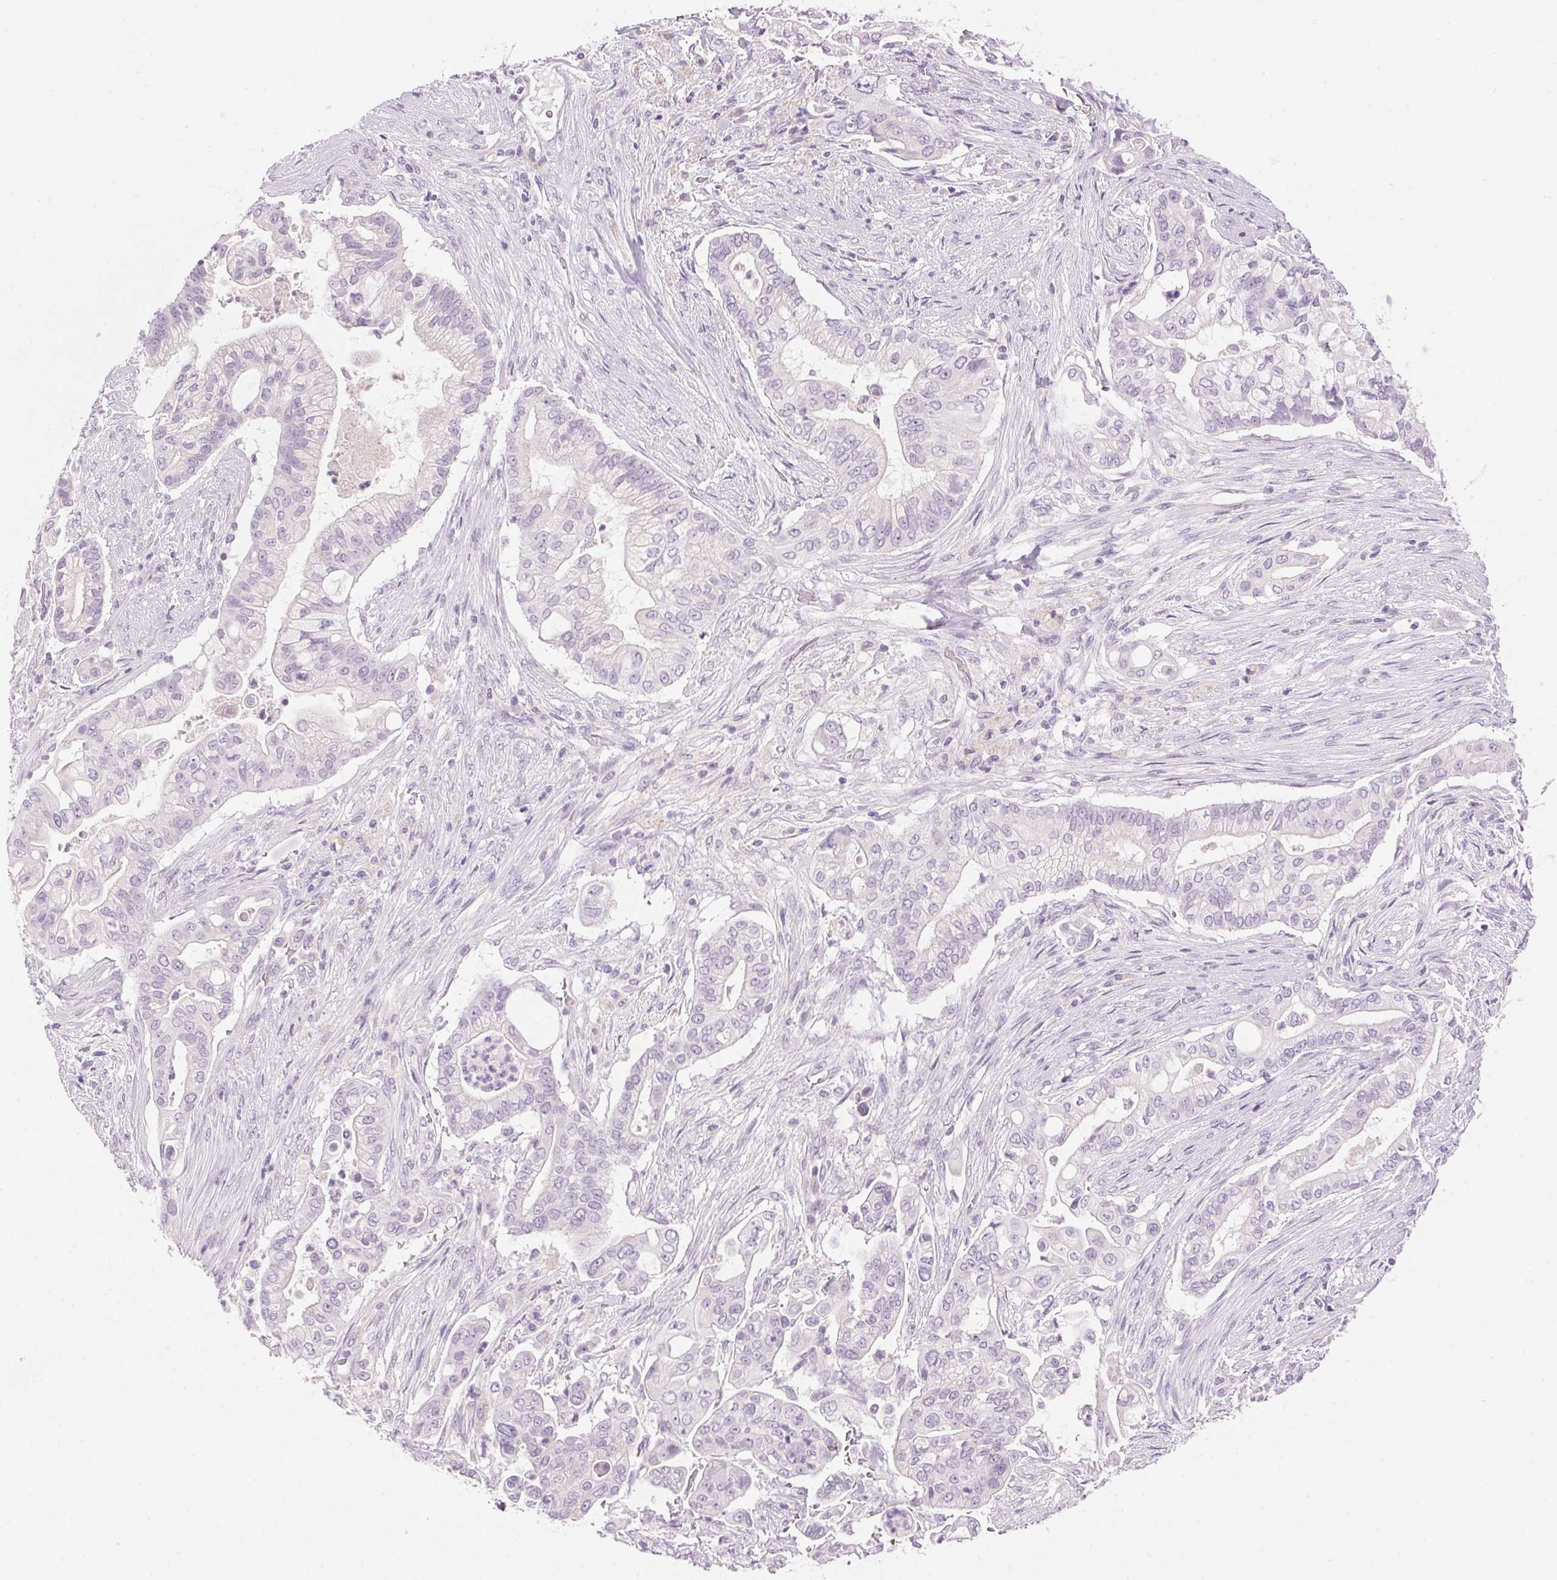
{"staining": {"intensity": "negative", "quantity": "none", "location": "none"}, "tissue": "pancreatic cancer", "cell_type": "Tumor cells", "image_type": "cancer", "snomed": [{"axis": "morphology", "description": "Adenocarcinoma, NOS"}, {"axis": "topography", "description": "Pancreas"}], "caption": "Pancreatic adenocarcinoma was stained to show a protein in brown. There is no significant positivity in tumor cells. (Immunohistochemistry (ihc), brightfield microscopy, high magnification).", "gene": "HSD17B2", "patient": {"sex": "female", "age": 69}}